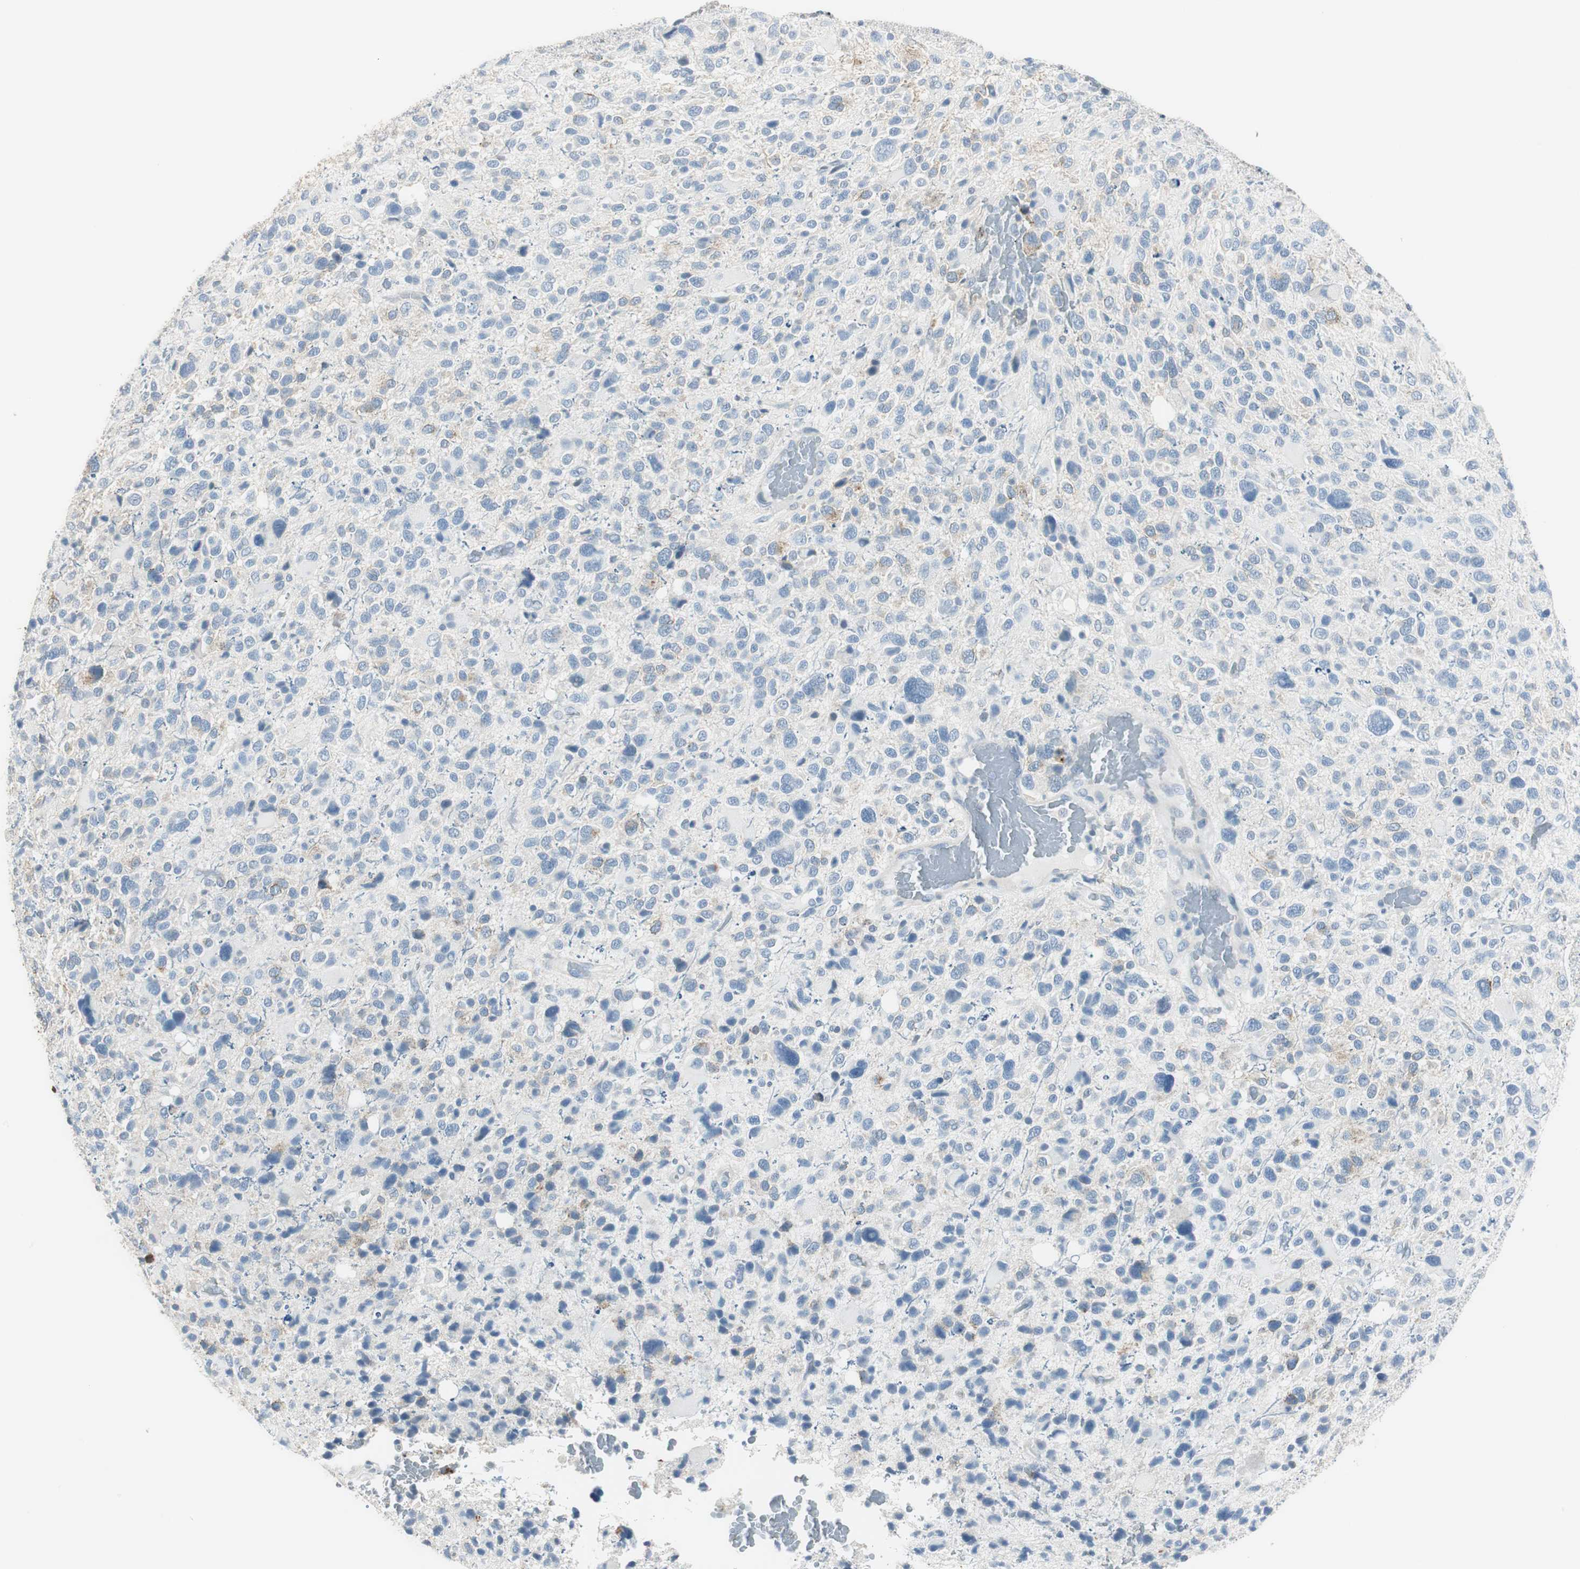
{"staining": {"intensity": "negative", "quantity": "none", "location": "none"}, "tissue": "glioma", "cell_type": "Tumor cells", "image_type": "cancer", "snomed": [{"axis": "morphology", "description": "Glioma, malignant, High grade"}, {"axis": "topography", "description": "Brain"}], "caption": "IHC of malignant glioma (high-grade) displays no expression in tumor cells.", "gene": "MSTO1", "patient": {"sex": "male", "age": 48}}